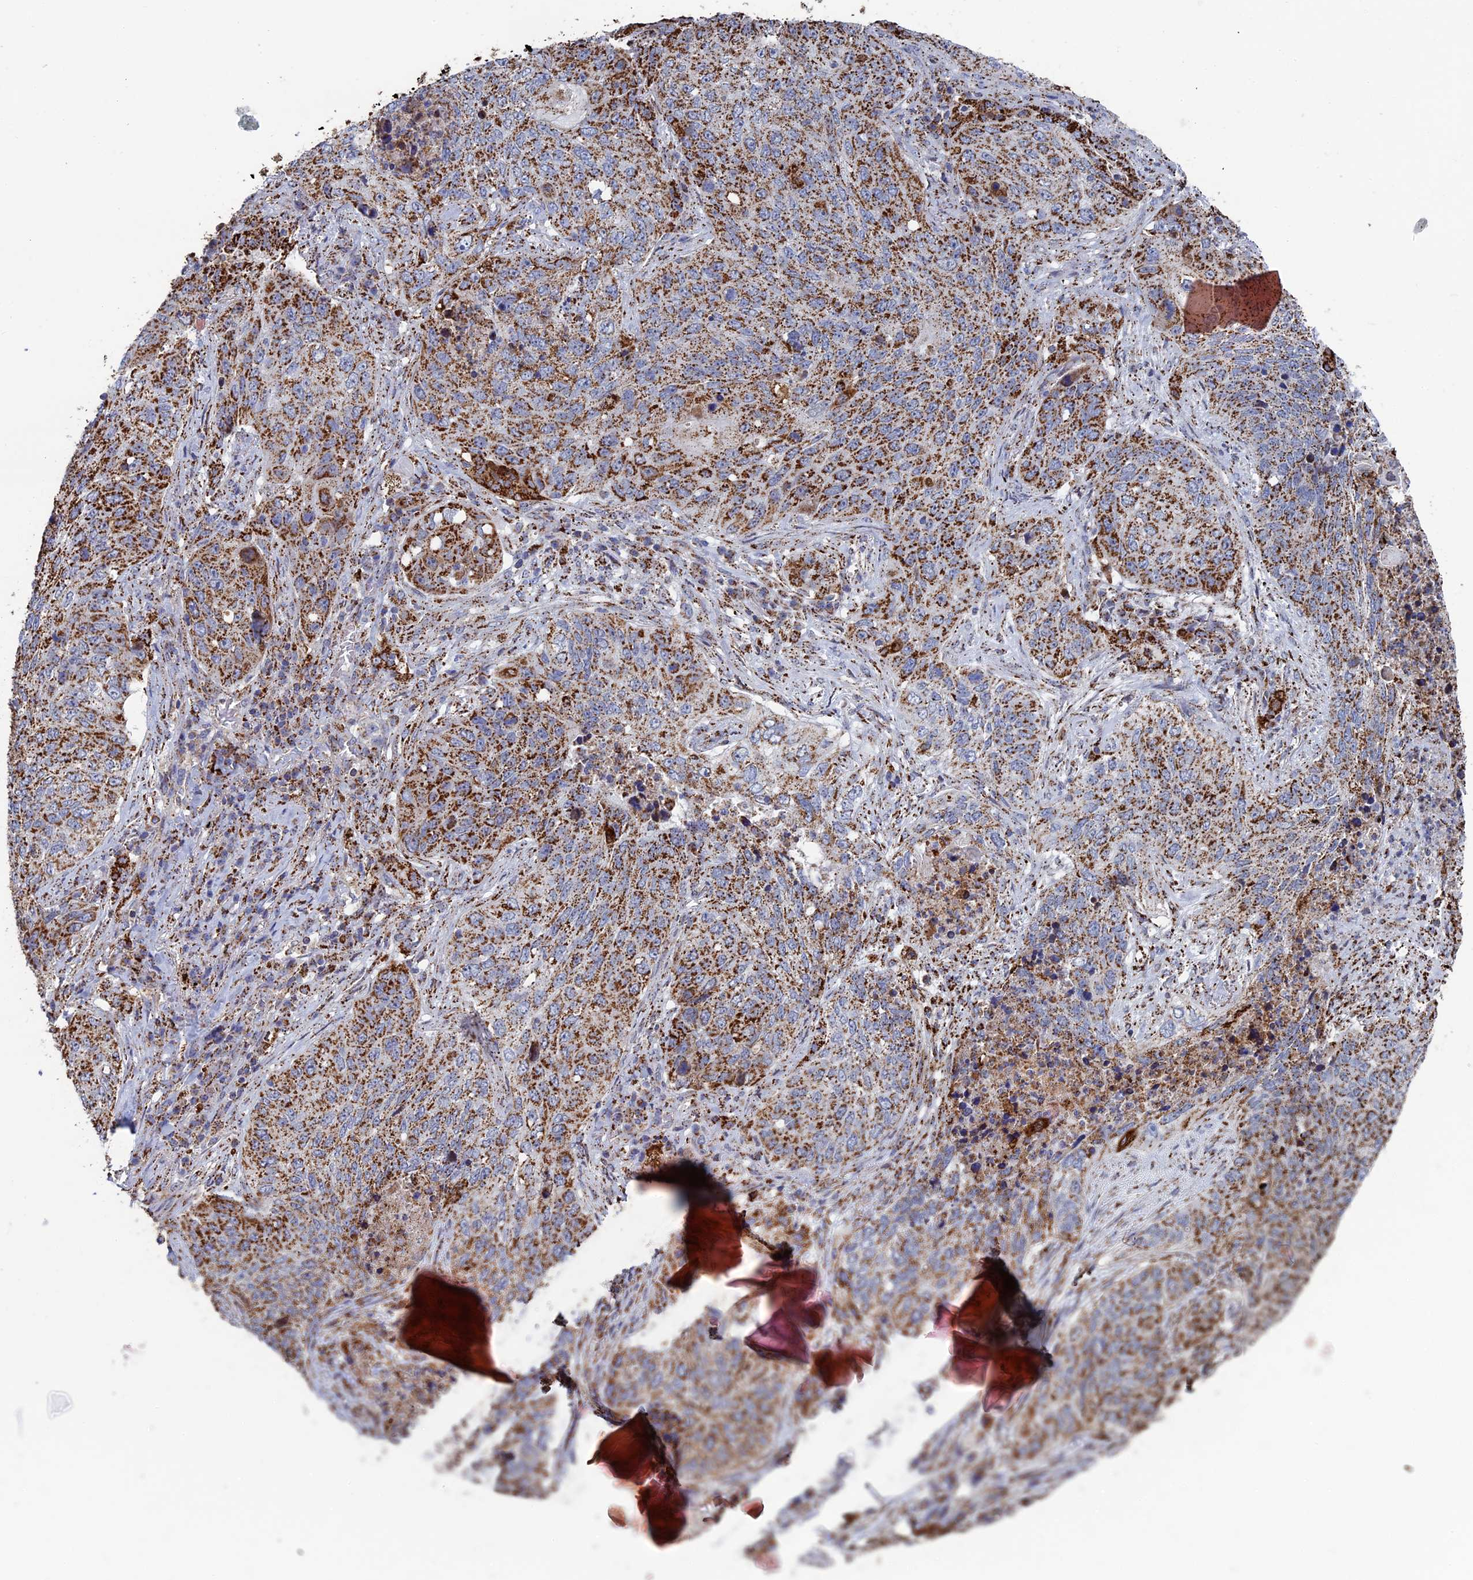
{"staining": {"intensity": "moderate", "quantity": ">75%", "location": "cytoplasmic/membranous"}, "tissue": "lung cancer", "cell_type": "Tumor cells", "image_type": "cancer", "snomed": [{"axis": "morphology", "description": "Squamous cell carcinoma, NOS"}, {"axis": "topography", "description": "Lung"}], "caption": "IHC histopathology image of squamous cell carcinoma (lung) stained for a protein (brown), which shows medium levels of moderate cytoplasmic/membranous expression in approximately >75% of tumor cells.", "gene": "SEC24D", "patient": {"sex": "female", "age": 63}}